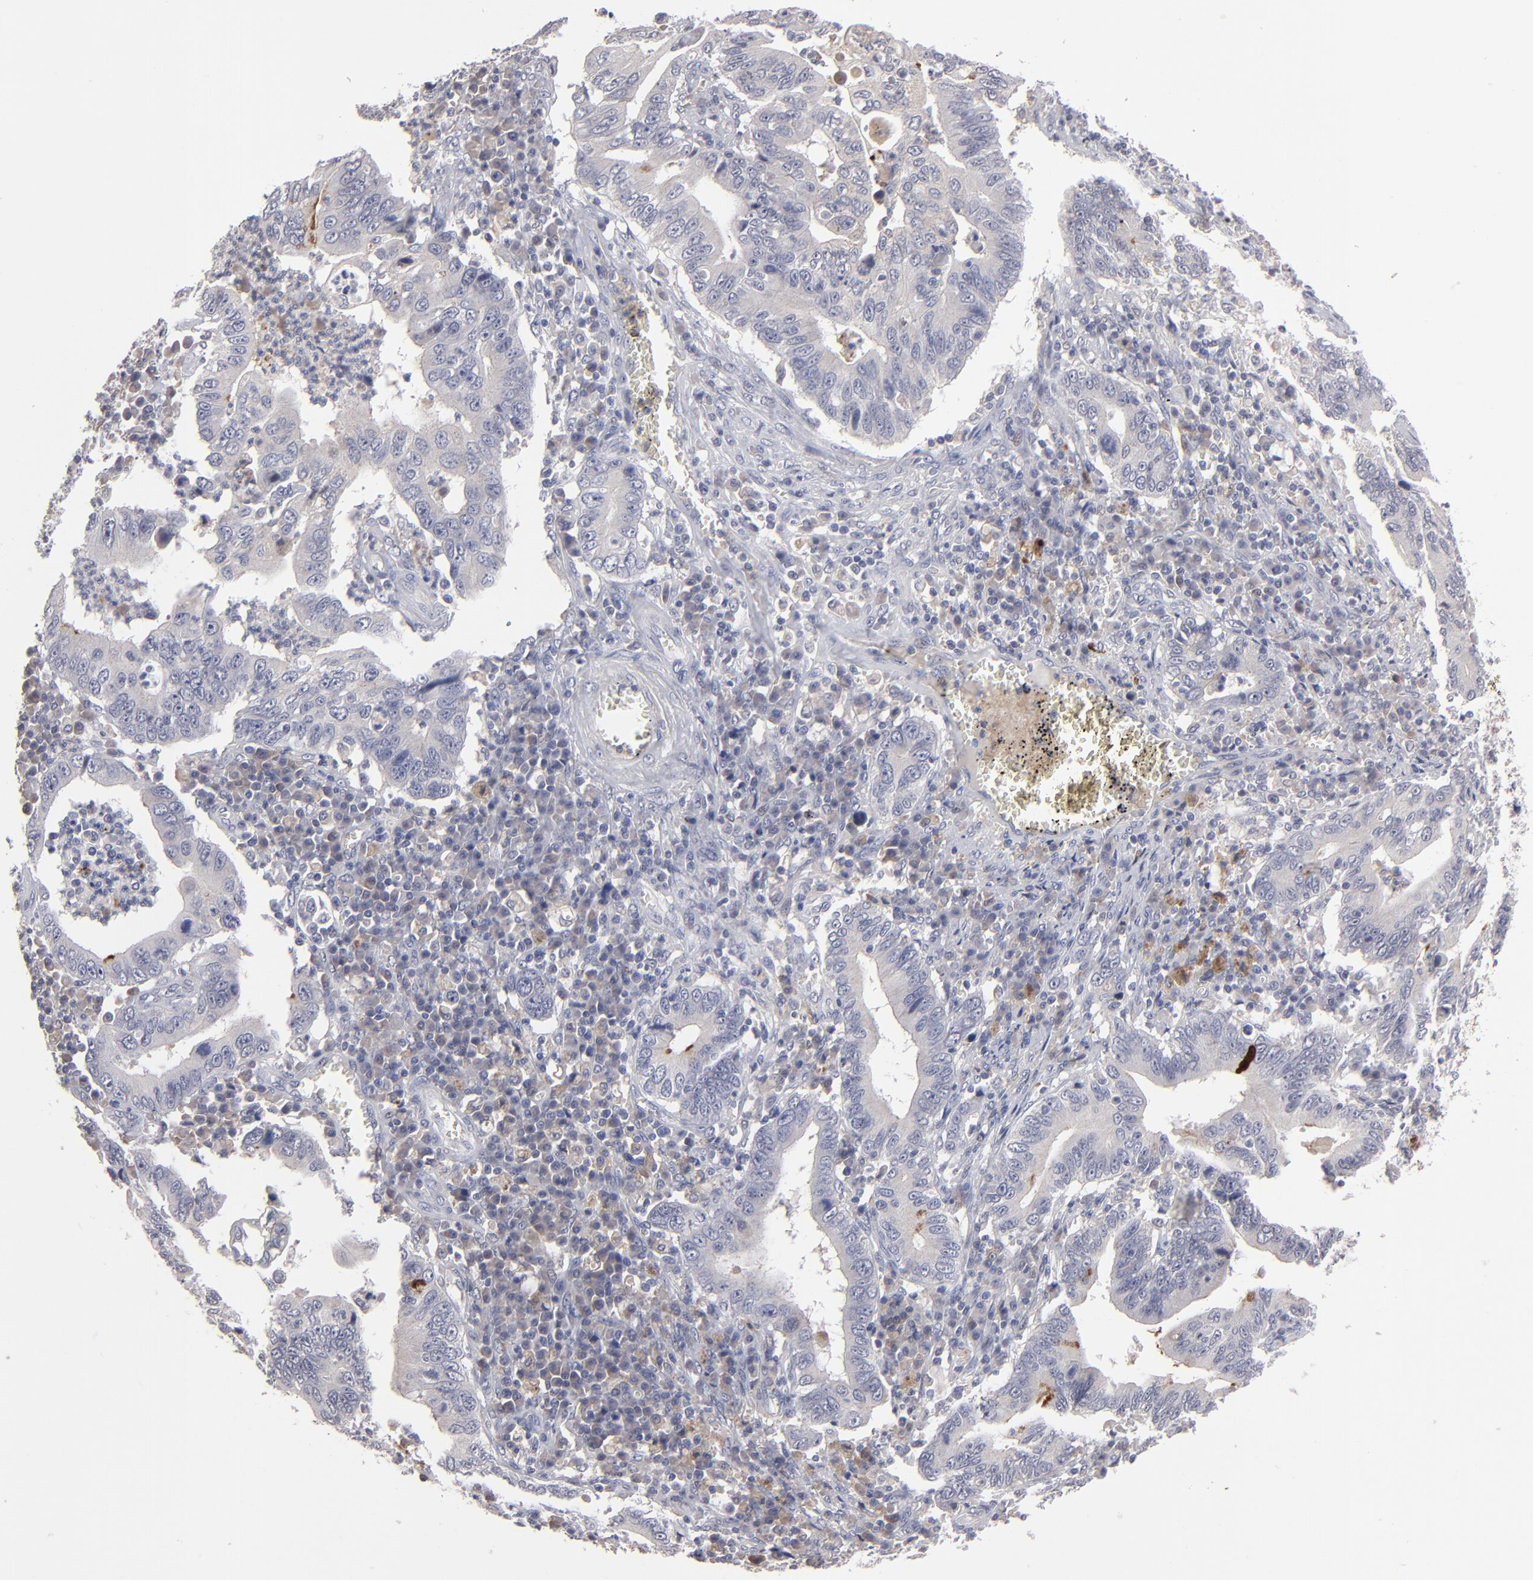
{"staining": {"intensity": "weak", "quantity": "<25%", "location": "cytoplasmic/membranous"}, "tissue": "stomach cancer", "cell_type": "Tumor cells", "image_type": "cancer", "snomed": [{"axis": "morphology", "description": "Adenocarcinoma, NOS"}, {"axis": "topography", "description": "Stomach, upper"}], "caption": "There is no significant positivity in tumor cells of stomach adenocarcinoma. (DAB immunohistochemistry (IHC), high magnification).", "gene": "GPM6B", "patient": {"sex": "male", "age": 63}}